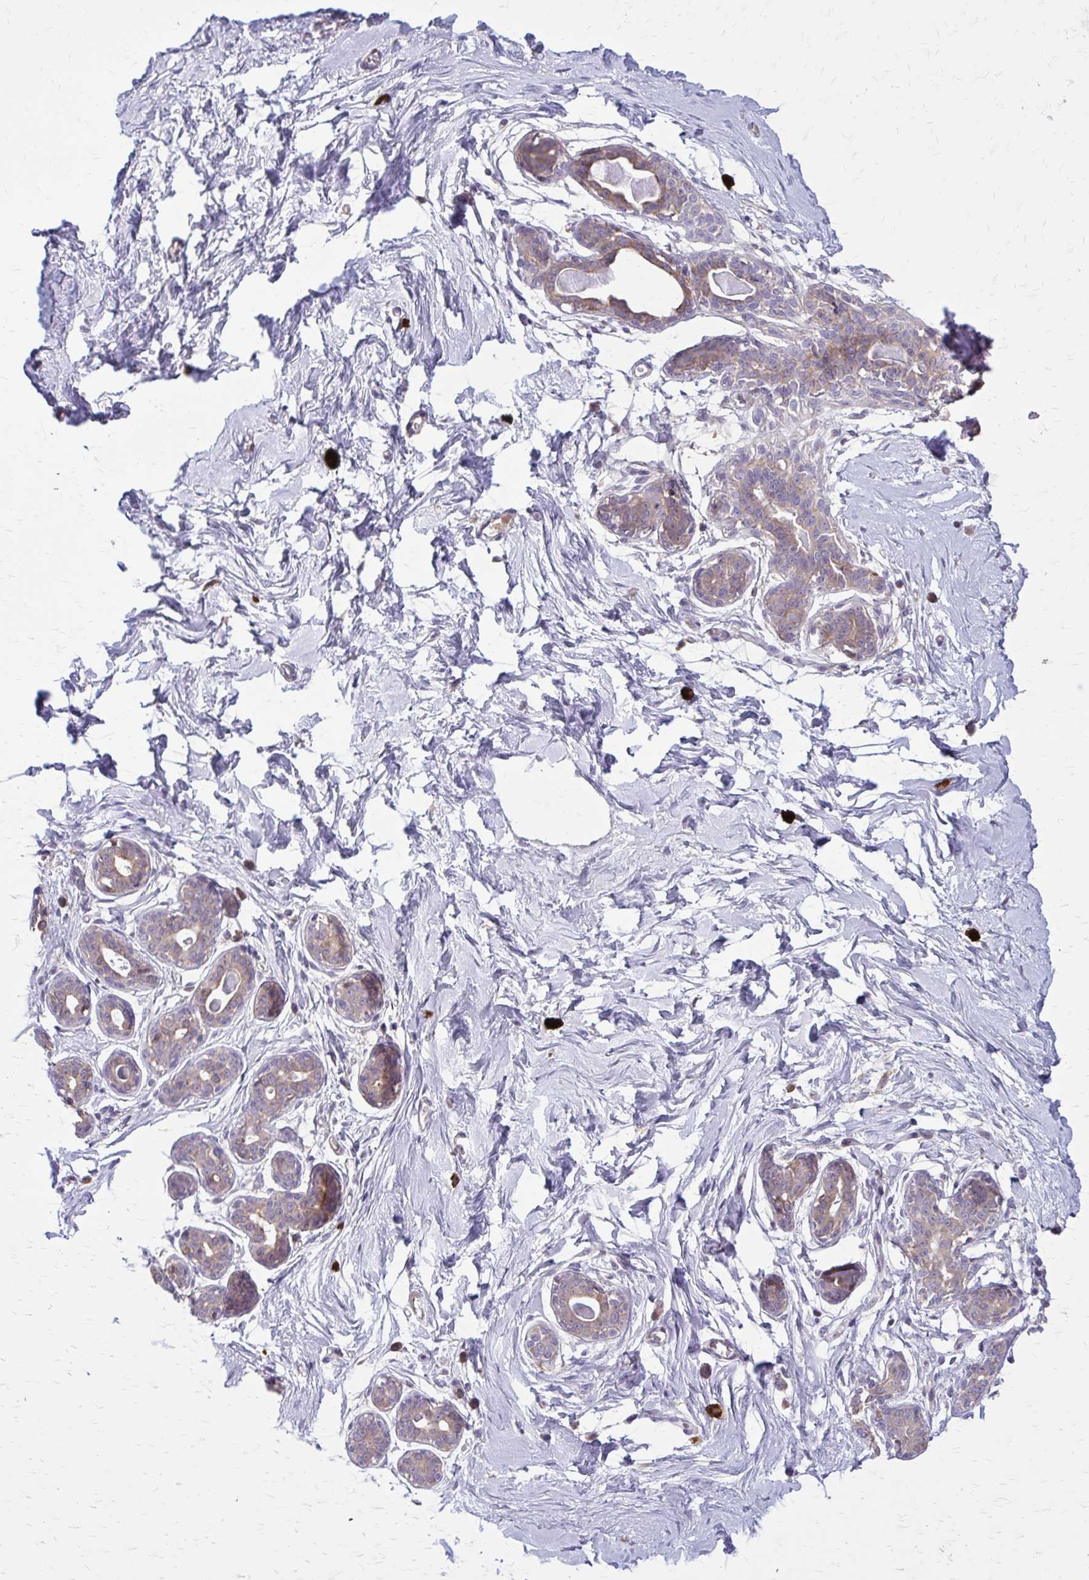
{"staining": {"intensity": "negative", "quantity": "none", "location": "none"}, "tissue": "breast", "cell_type": "Adipocytes", "image_type": "normal", "snomed": [{"axis": "morphology", "description": "Normal tissue, NOS"}, {"axis": "topography", "description": "Breast"}], "caption": "Immunohistochemistry (IHC) image of unremarkable breast stained for a protein (brown), which reveals no staining in adipocytes.", "gene": "NRBF2", "patient": {"sex": "female", "age": 45}}